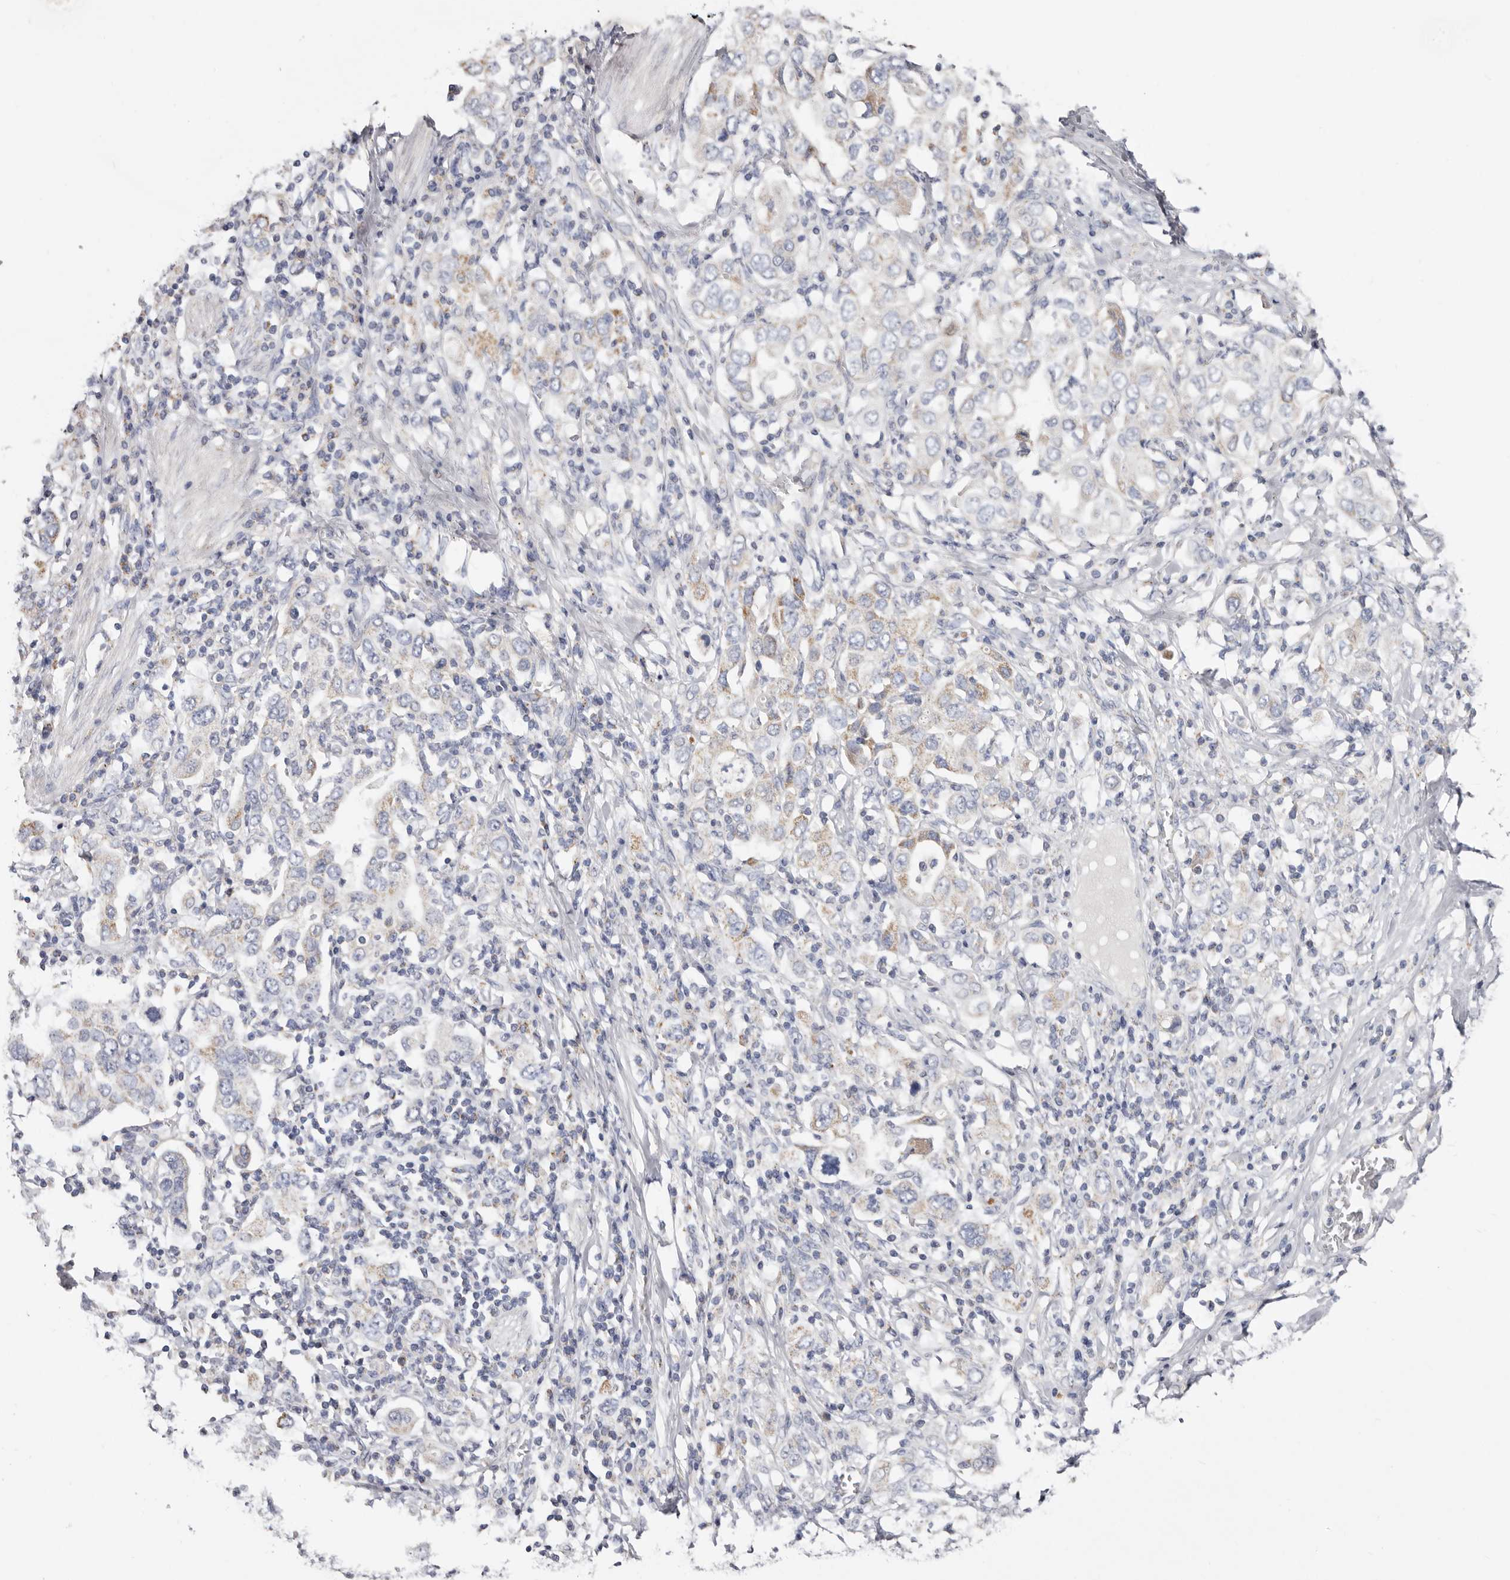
{"staining": {"intensity": "weak", "quantity": "<25%", "location": "cytoplasmic/membranous"}, "tissue": "stomach cancer", "cell_type": "Tumor cells", "image_type": "cancer", "snomed": [{"axis": "morphology", "description": "Adenocarcinoma, NOS"}, {"axis": "topography", "description": "Stomach, upper"}], "caption": "Immunohistochemistry (IHC) of human adenocarcinoma (stomach) shows no expression in tumor cells.", "gene": "RSPO2", "patient": {"sex": "male", "age": 62}}